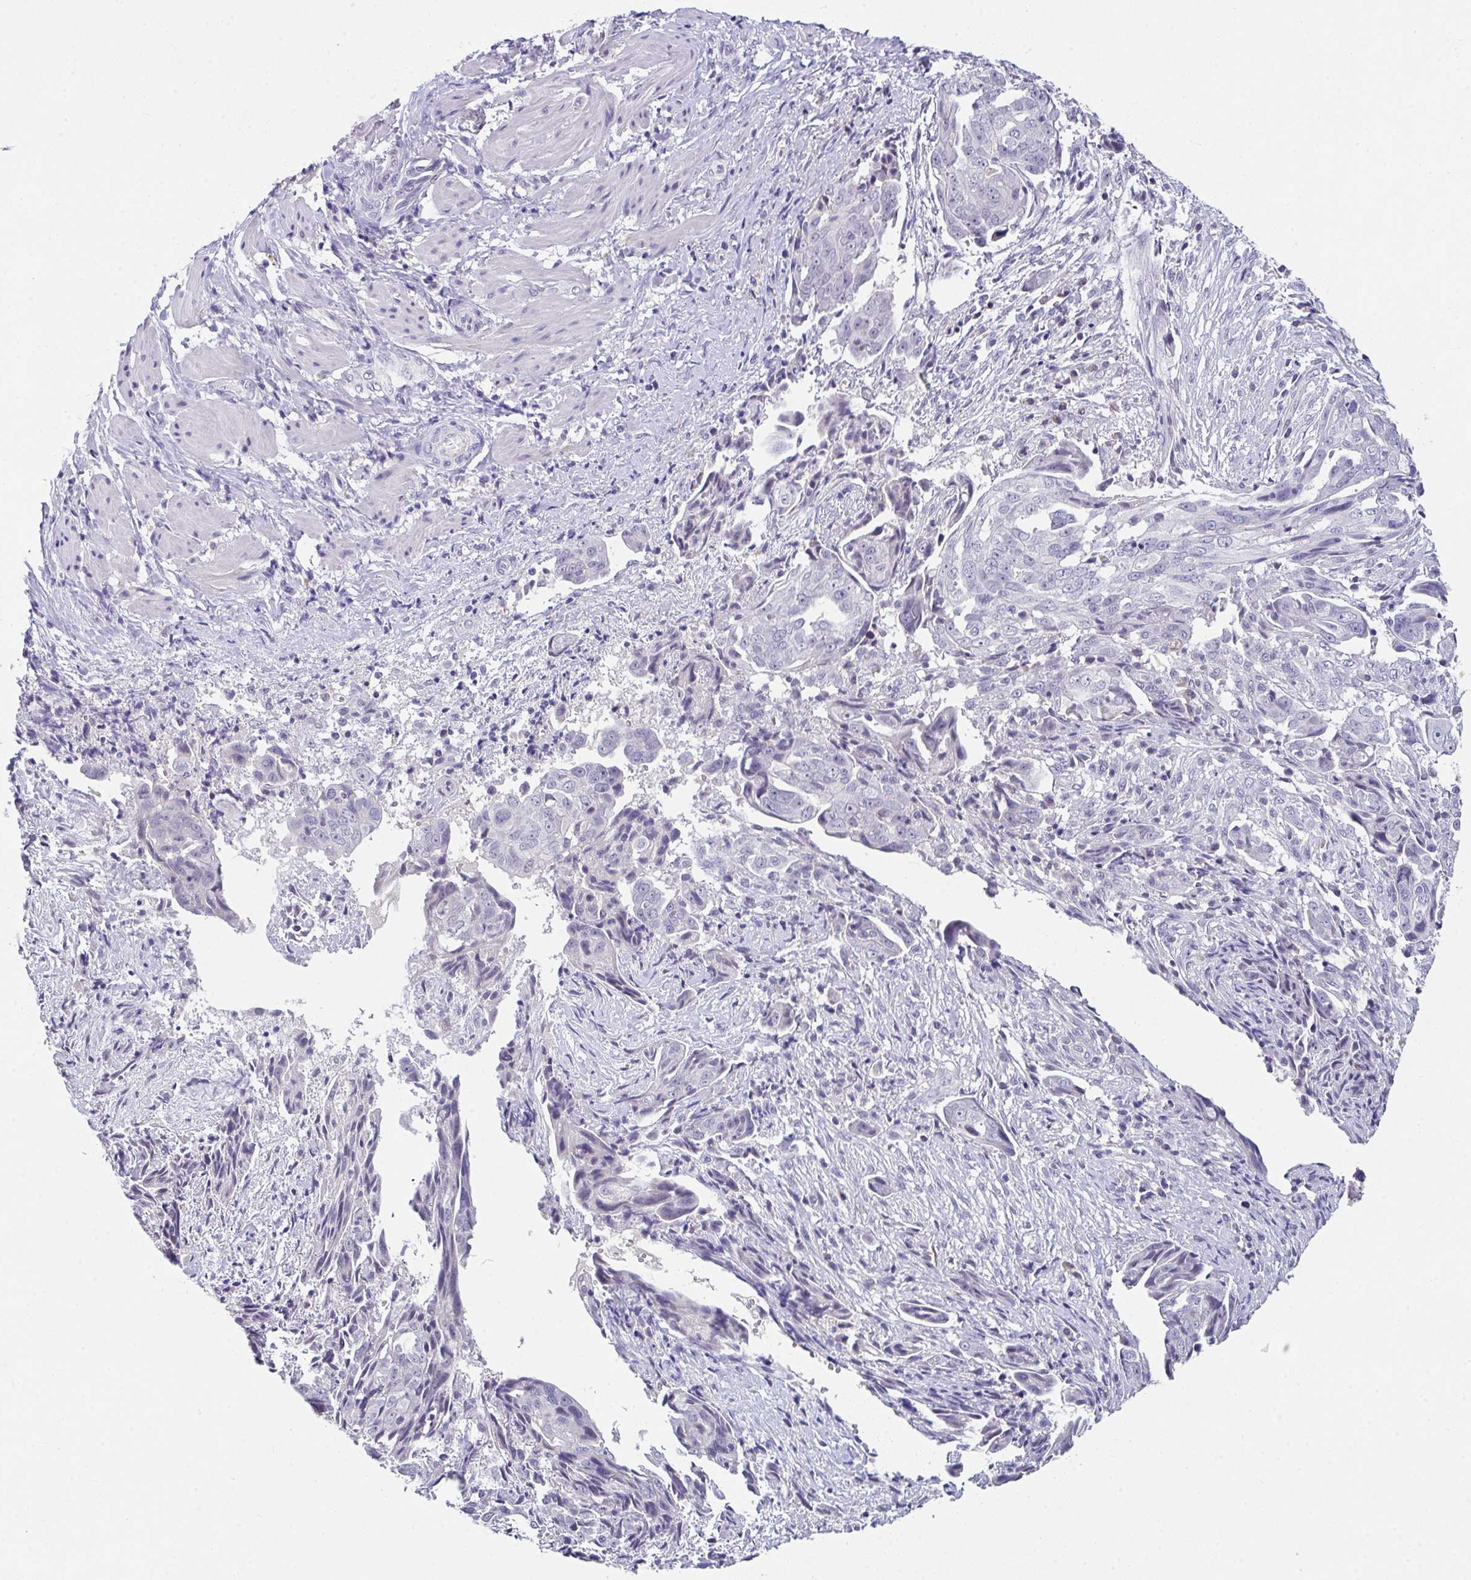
{"staining": {"intensity": "negative", "quantity": "none", "location": "none"}, "tissue": "ovarian cancer", "cell_type": "Tumor cells", "image_type": "cancer", "snomed": [{"axis": "morphology", "description": "Carcinoma, endometroid"}, {"axis": "topography", "description": "Ovary"}], "caption": "Tumor cells are negative for brown protein staining in endometroid carcinoma (ovarian).", "gene": "GLTPD2", "patient": {"sex": "female", "age": 70}}